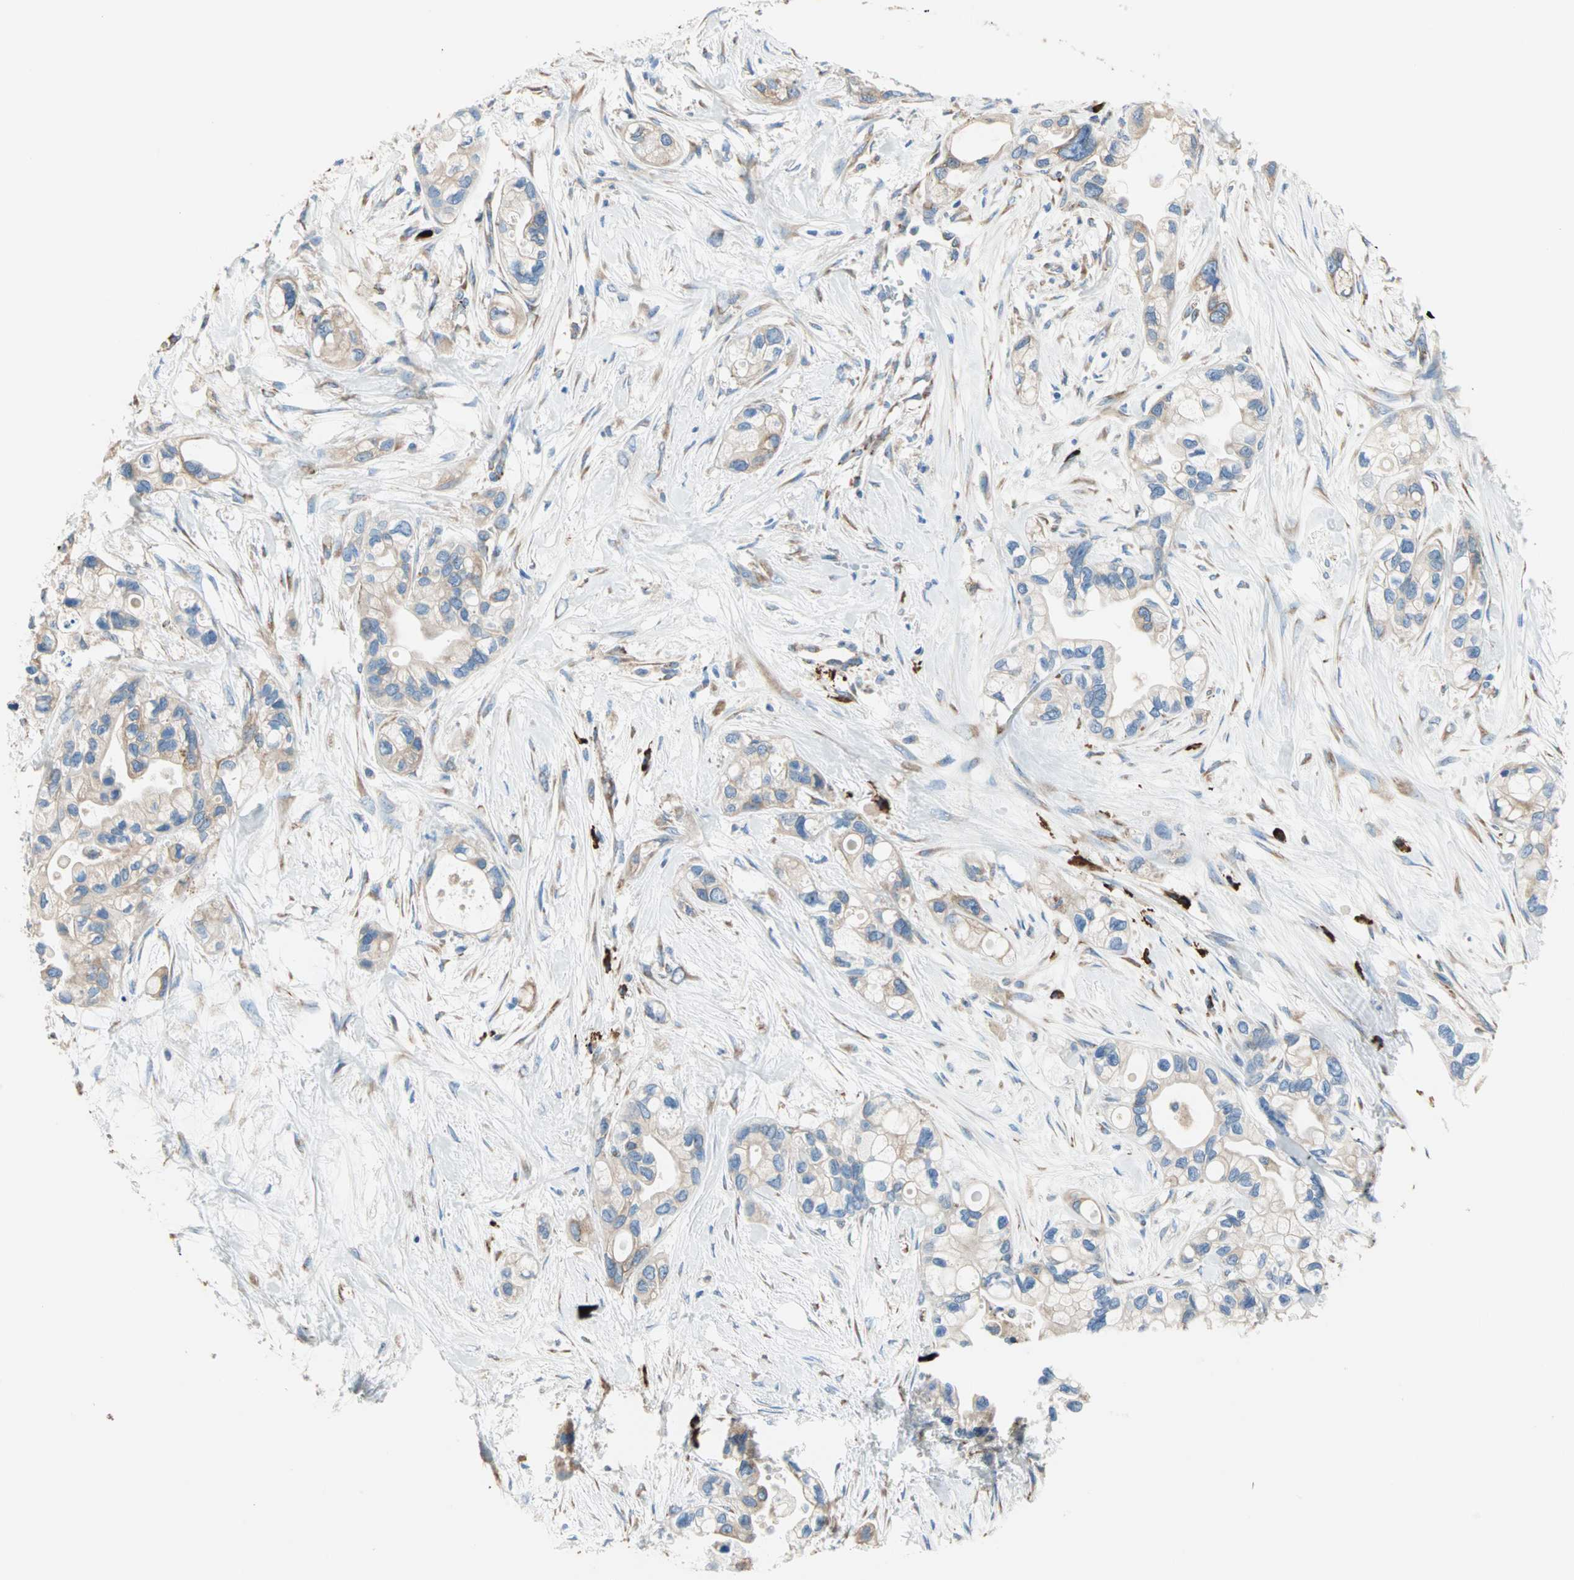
{"staining": {"intensity": "moderate", "quantity": ">75%", "location": "cytoplasmic/membranous"}, "tissue": "pancreatic cancer", "cell_type": "Tumor cells", "image_type": "cancer", "snomed": [{"axis": "morphology", "description": "Adenocarcinoma, NOS"}, {"axis": "topography", "description": "Pancreas"}], "caption": "Tumor cells demonstrate medium levels of moderate cytoplasmic/membranous staining in about >75% of cells in adenocarcinoma (pancreatic).", "gene": "PLCXD1", "patient": {"sex": "female", "age": 77}}